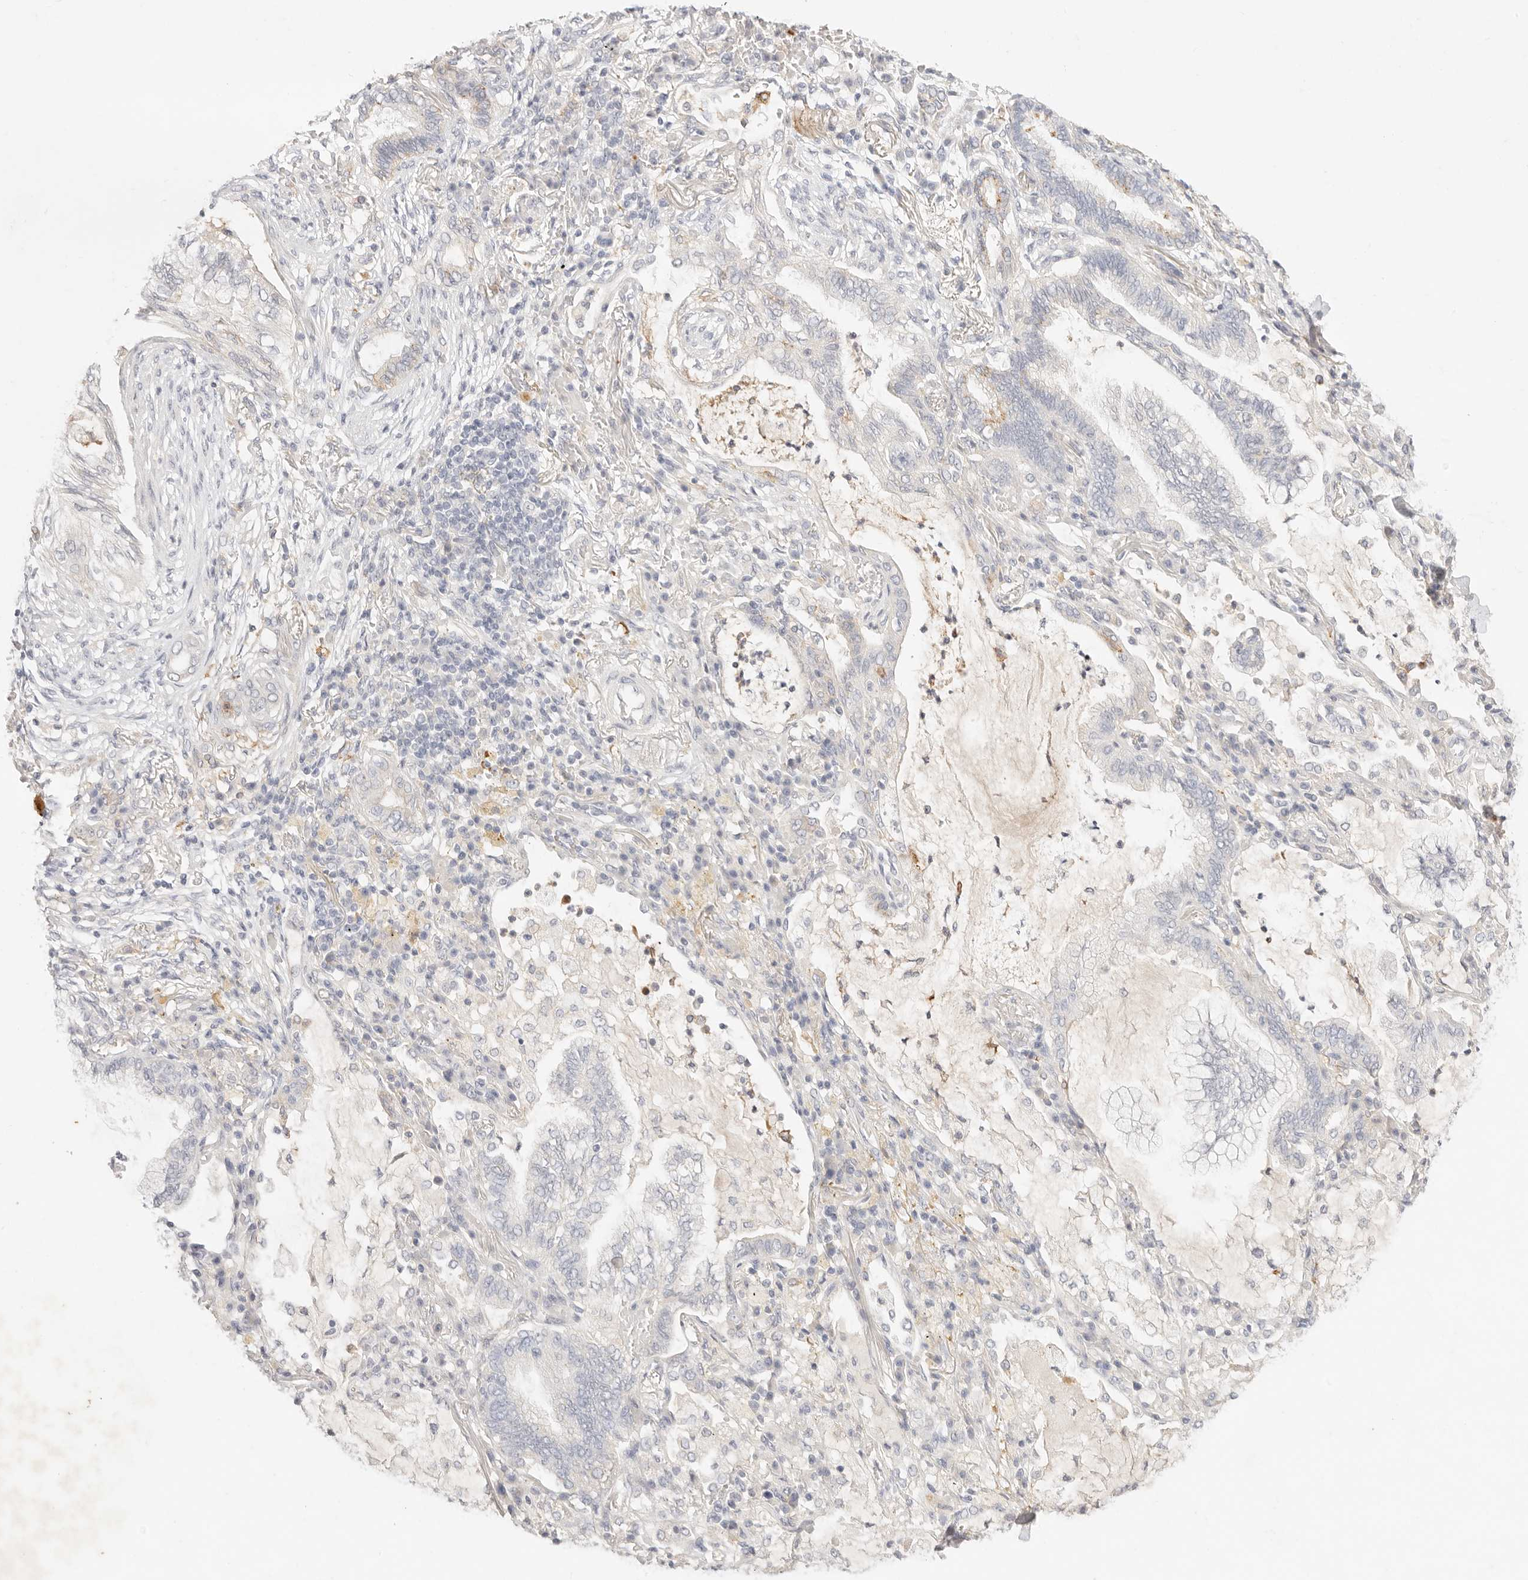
{"staining": {"intensity": "negative", "quantity": "none", "location": "none"}, "tissue": "lung cancer", "cell_type": "Tumor cells", "image_type": "cancer", "snomed": [{"axis": "morphology", "description": "Adenocarcinoma, NOS"}, {"axis": "topography", "description": "Lung"}], "caption": "Human lung cancer (adenocarcinoma) stained for a protein using immunohistochemistry (IHC) displays no positivity in tumor cells.", "gene": "GPR84", "patient": {"sex": "female", "age": 70}}